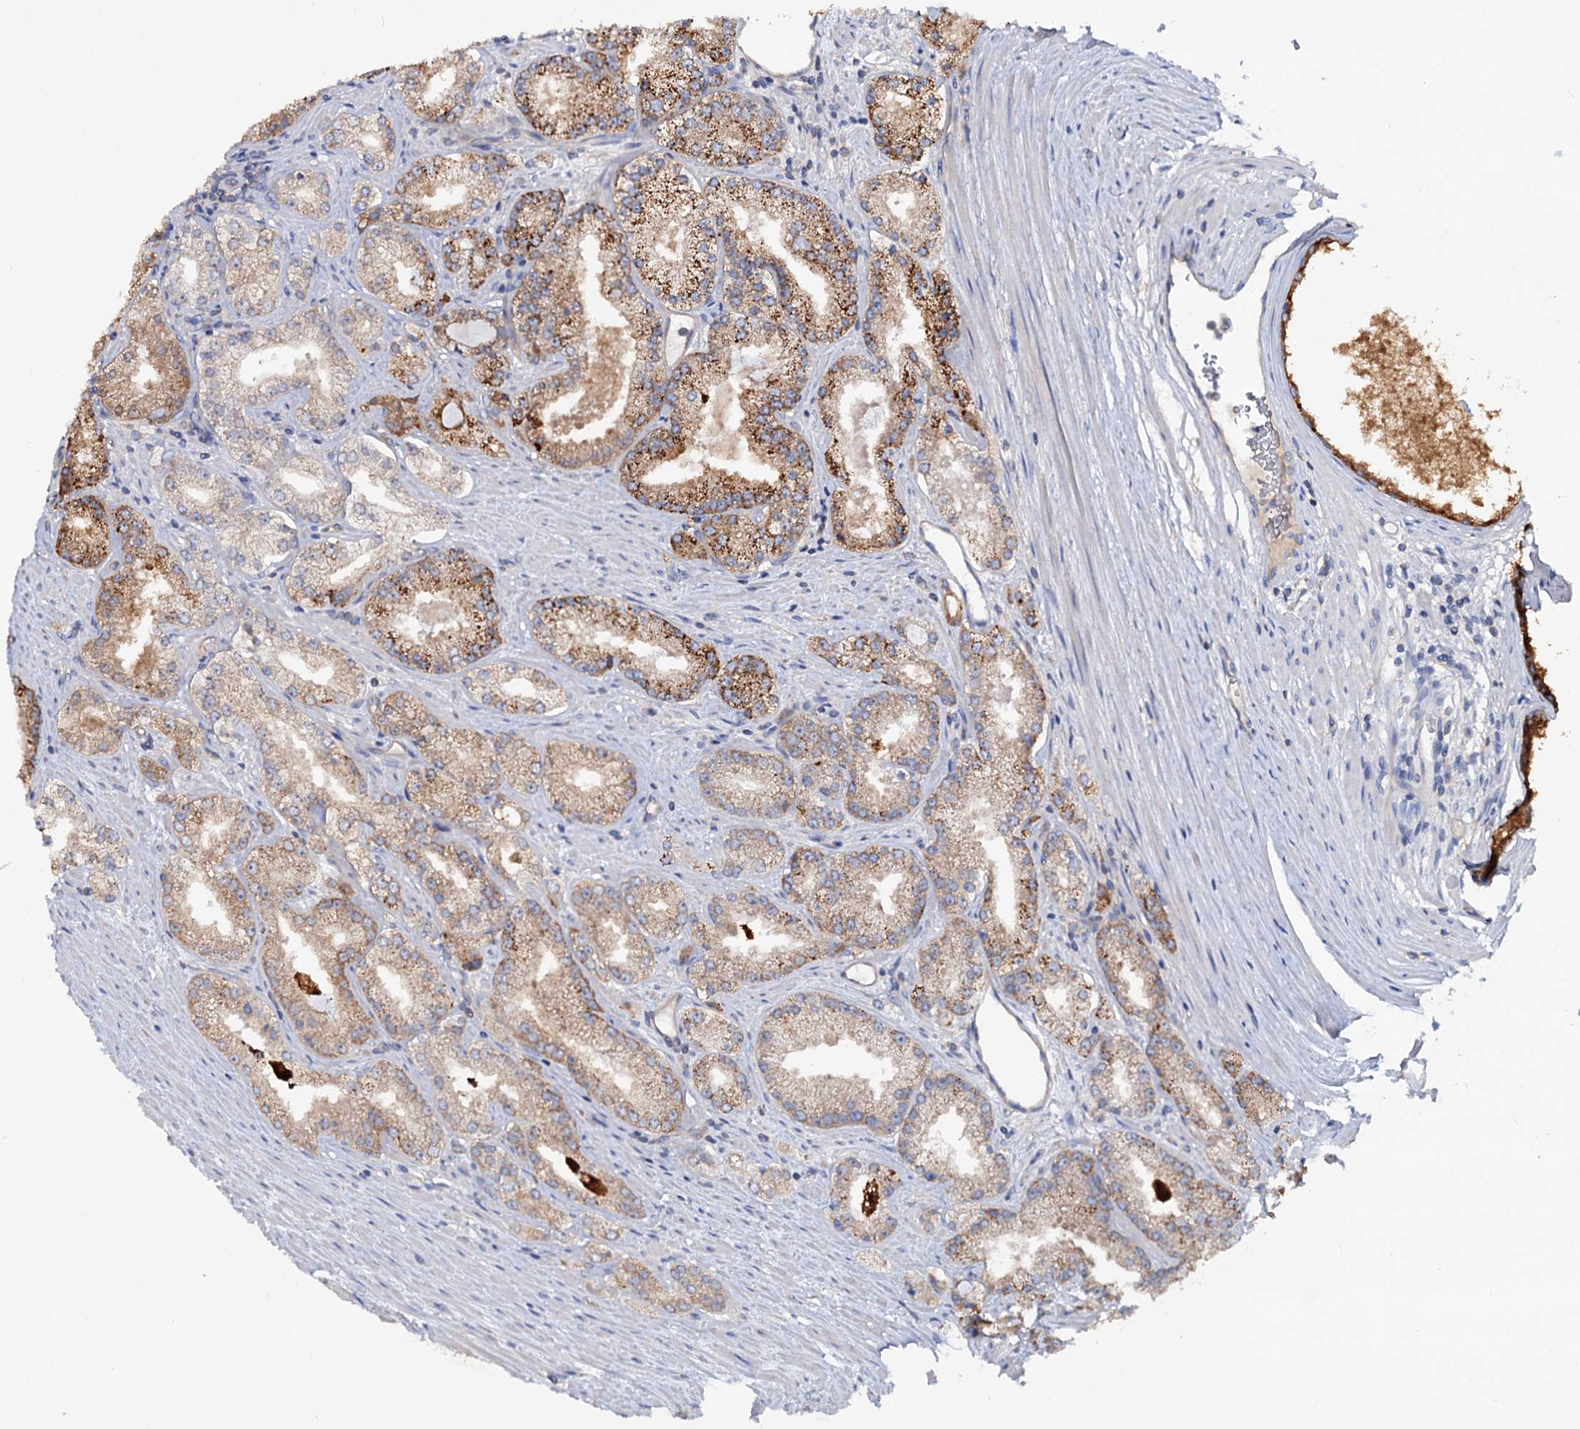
{"staining": {"intensity": "moderate", "quantity": ">75%", "location": "cytoplasmic/membranous"}, "tissue": "prostate cancer", "cell_type": "Tumor cells", "image_type": "cancer", "snomed": [{"axis": "morphology", "description": "Adenocarcinoma, Low grade"}, {"axis": "topography", "description": "Prostate"}], "caption": "The histopathology image shows immunohistochemical staining of prostate cancer (adenocarcinoma (low-grade)). There is moderate cytoplasmic/membranous expression is identified in approximately >75% of tumor cells.", "gene": "IDI1", "patient": {"sex": "male", "age": 69}}